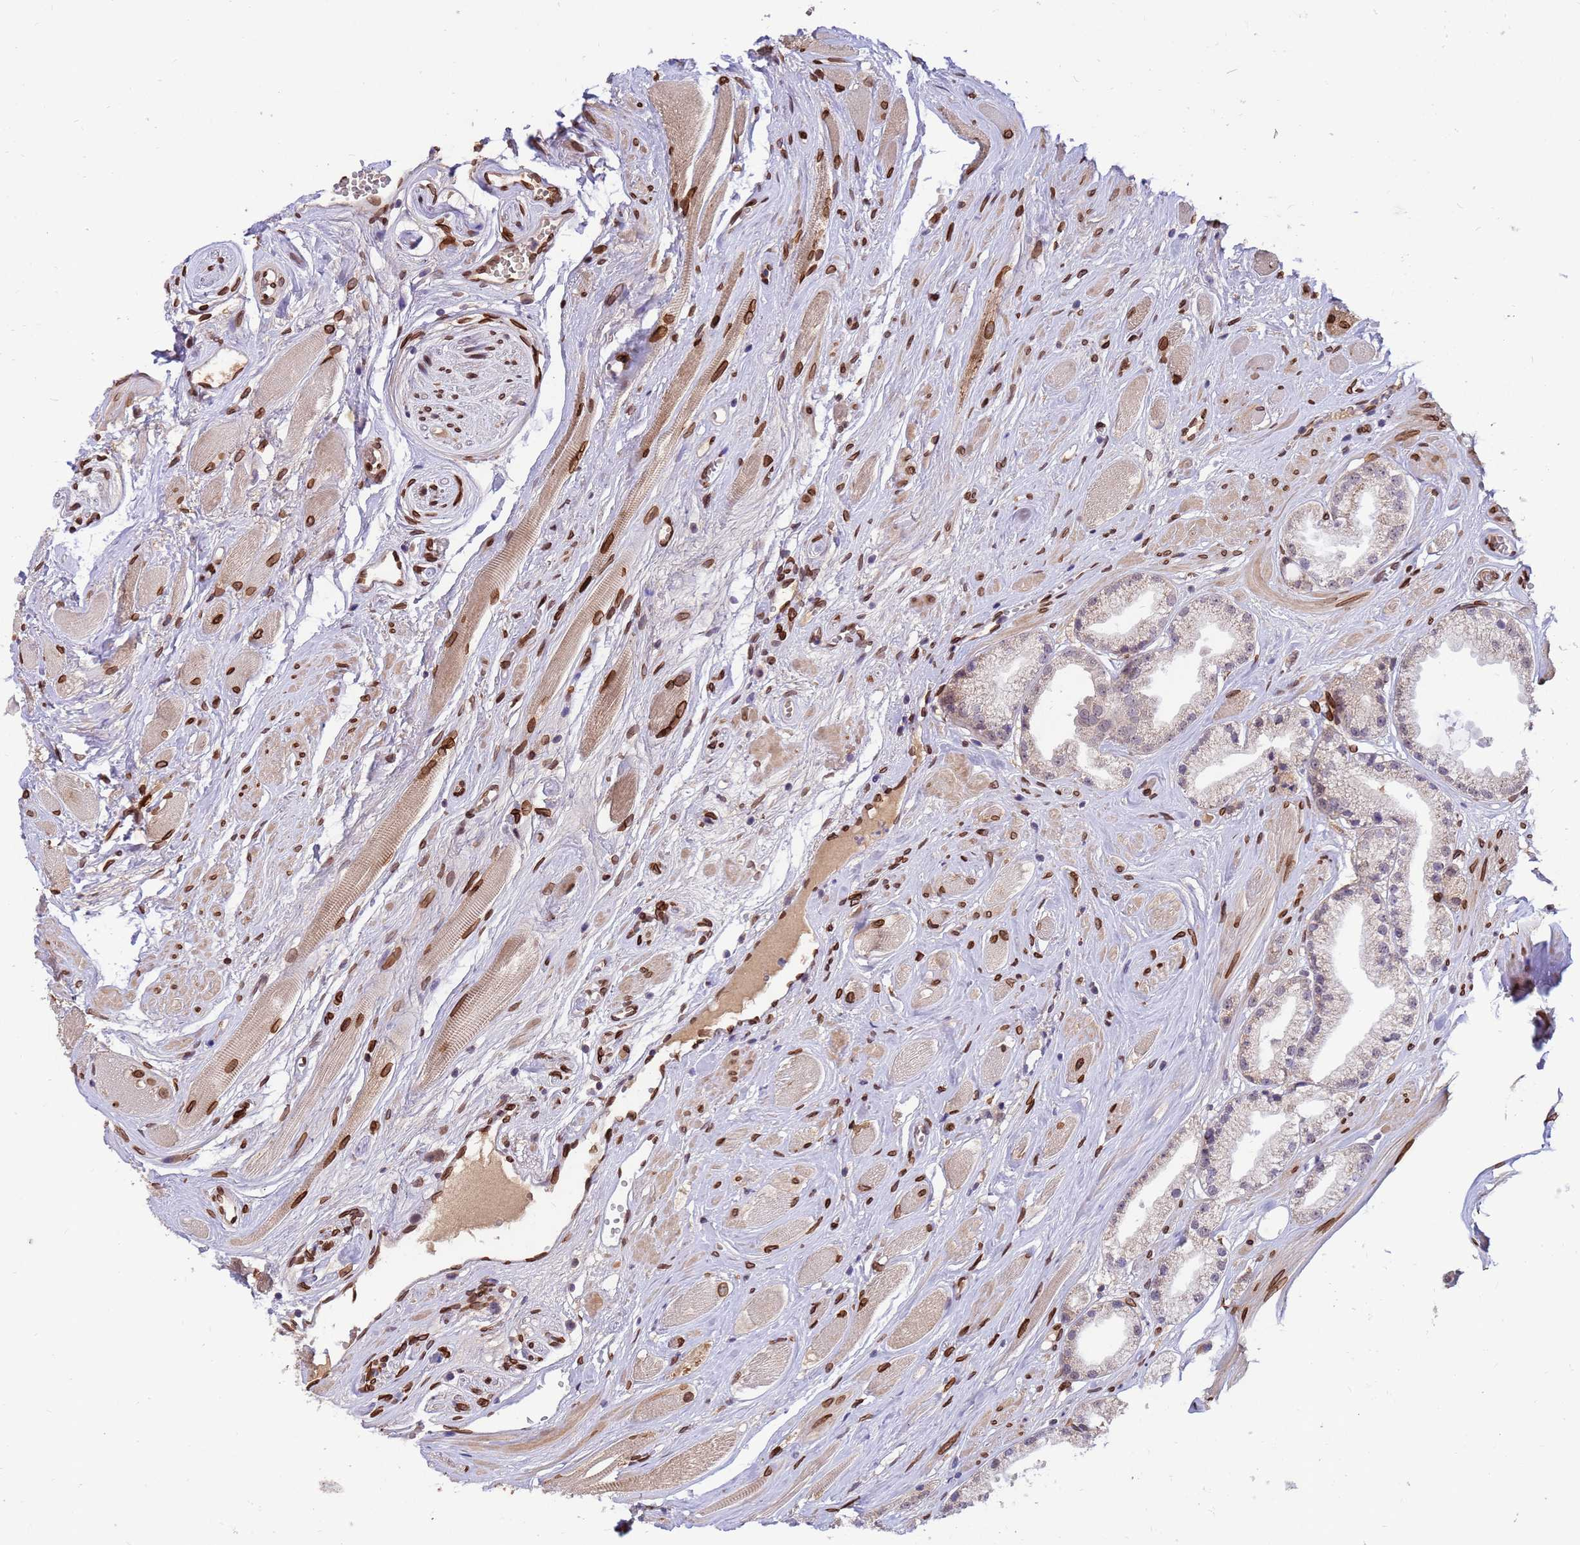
{"staining": {"intensity": "negative", "quantity": "none", "location": "none"}, "tissue": "prostate cancer", "cell_type": "Tumor cells", "image_type": "cancer", "snomed": [{"axis": "morphology", "description": "Adenocarcinoma, High grade"}, {"axis": "topography", "description": "Prostate"}], "caption": "Immunohistochemistry (IHC) image of neoplastic tissue: prostate cancer (adenocarcinoma (high-grade)) stained with DAB reveals no significant protein staining in tumor cells.", "gene": "GPR135", "patient": {"sex": "male", "age": 67}}